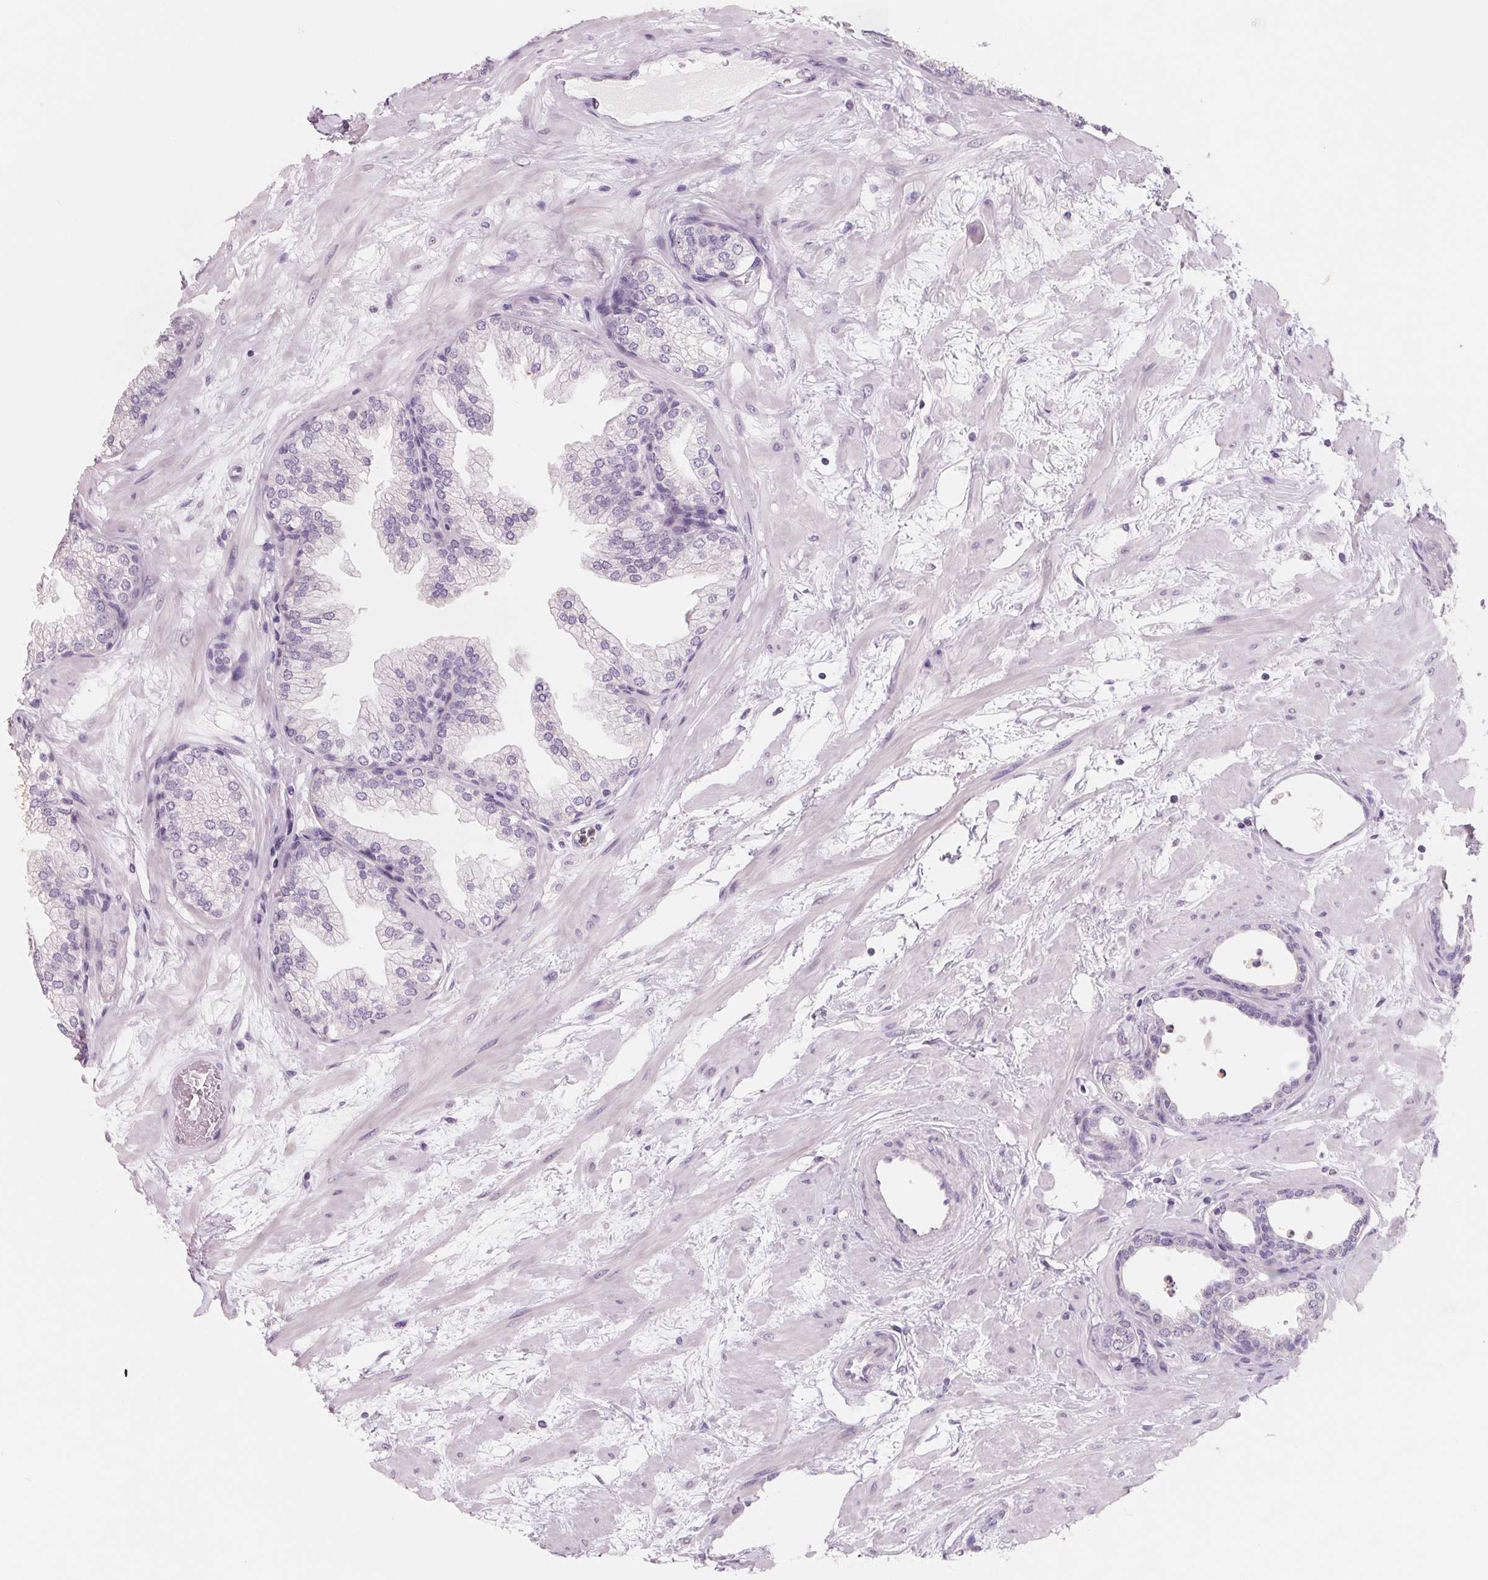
{"staining": {"intensity": "negative", "quantity": "none", "location": "none"}, "tissue": "prostate", "cell_type": "Glandular cells", "image_type": "normal", "snomed": [{"axis": "morphology", "description": "Normal tissue, NOS"}, {"axis": "topography", "description": "Prostate"}], "caption": "Immunohistochemistry of unremarkable prostate shows no staining in glandular cells. (IHC, brightfield microscopy, high magnification).", "gene": "FTCD", "patient": {"sex": "male", "age": 37}}